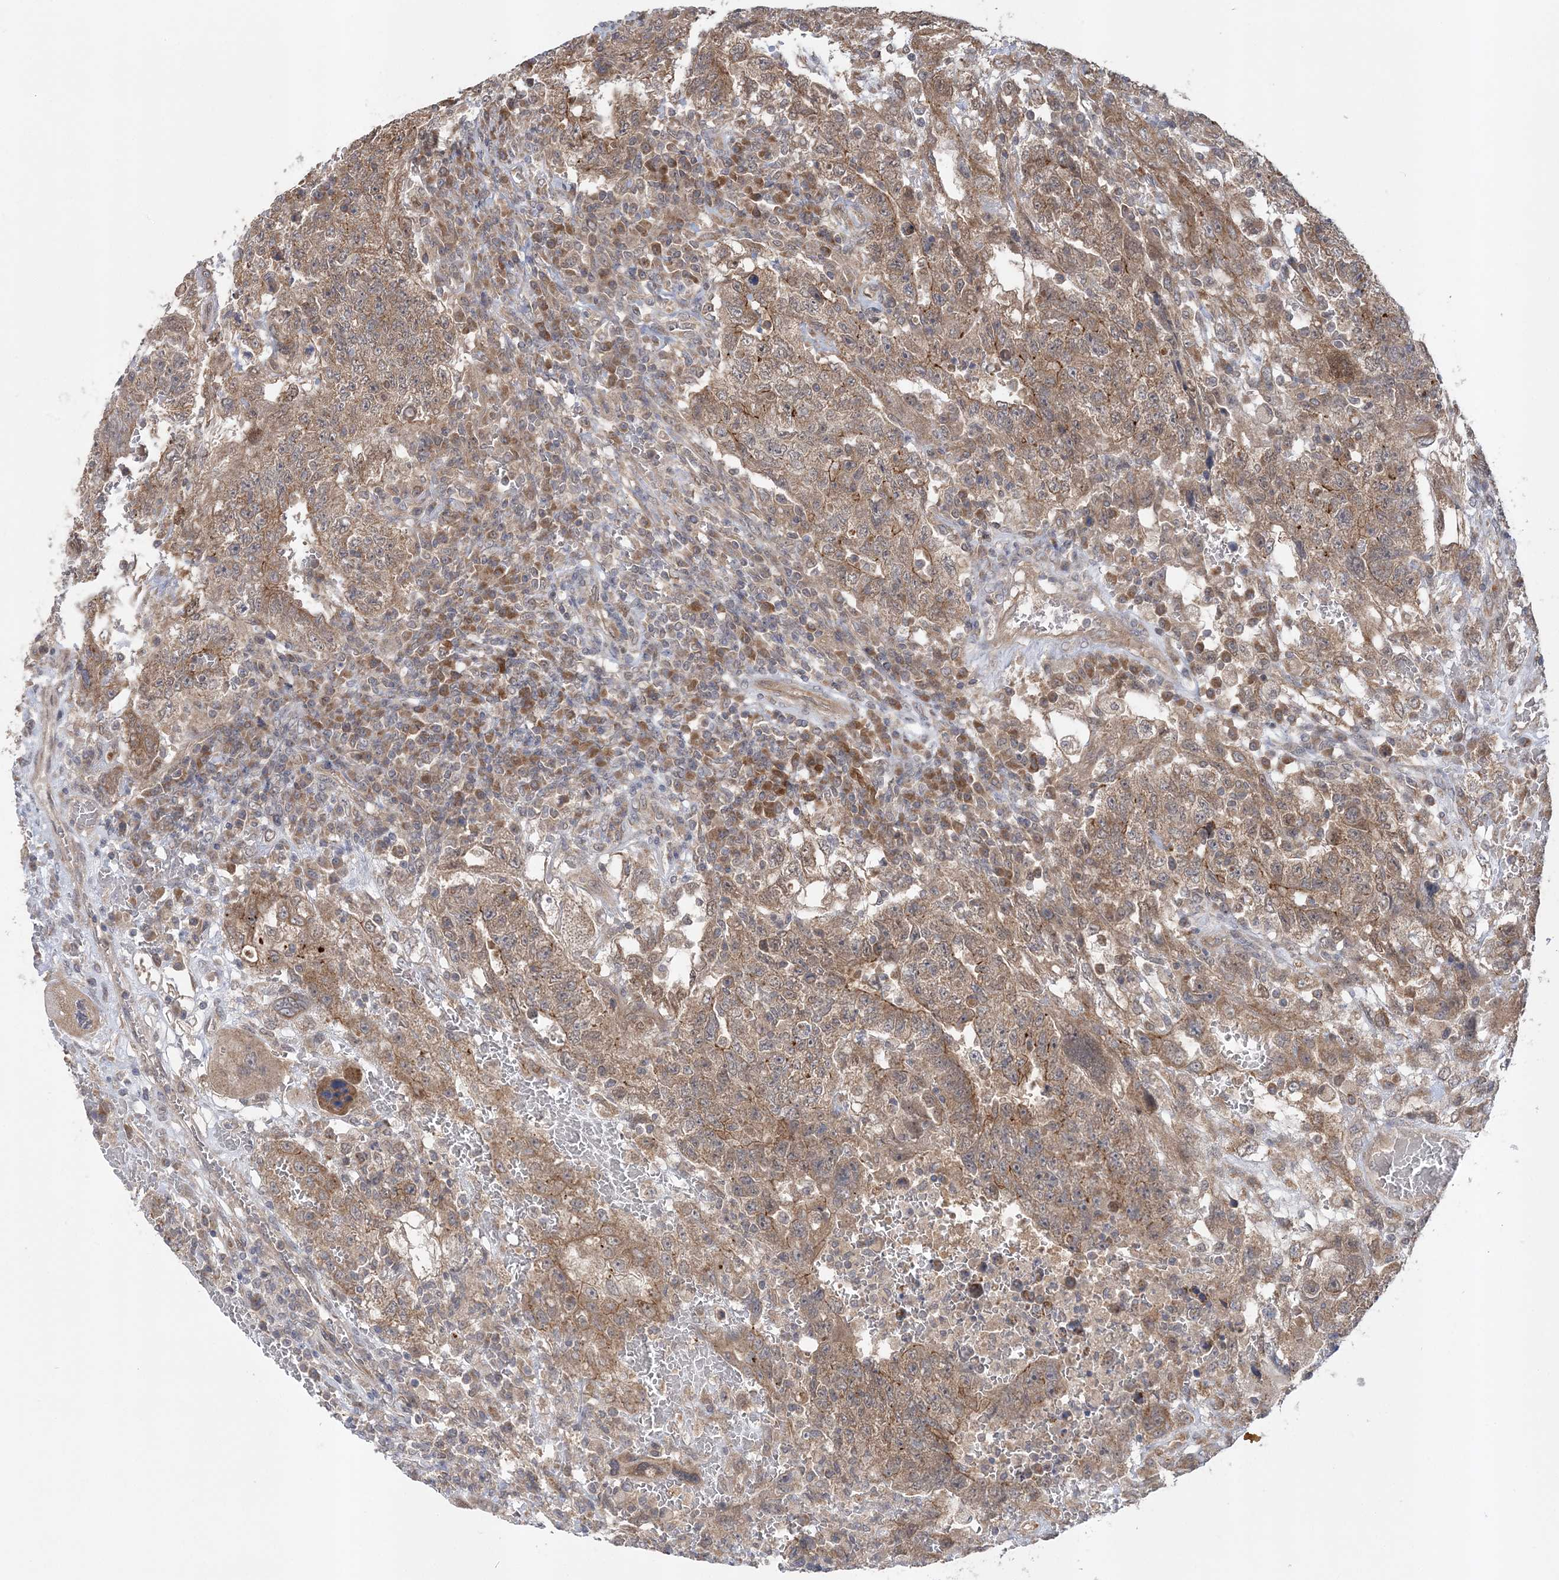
{"staining": {"intensity": "moderate", "quantity": ">75%", "location": "cytoplasmic/membranous"}, "tissue": "testis cancer", "cell_type": "Tumor cells", "image_type": "cancer", "snomed": [{"axis": "morphology", "description": "Carcinoma, Embryonal, NOS"}, {"axis": "topography", "description": "Testis"}], "caption": "Tumor cells reveal moderate cytoplasmic/membranous expression in approximately >75% of cells in testis embryonal carcinoma. (DAB (3,3'-diaminobenzidine) IHC with brightfield microscopy, high magnification).", "gene": "MMADHC", "patient": {"sex": "male", "age": 26}}